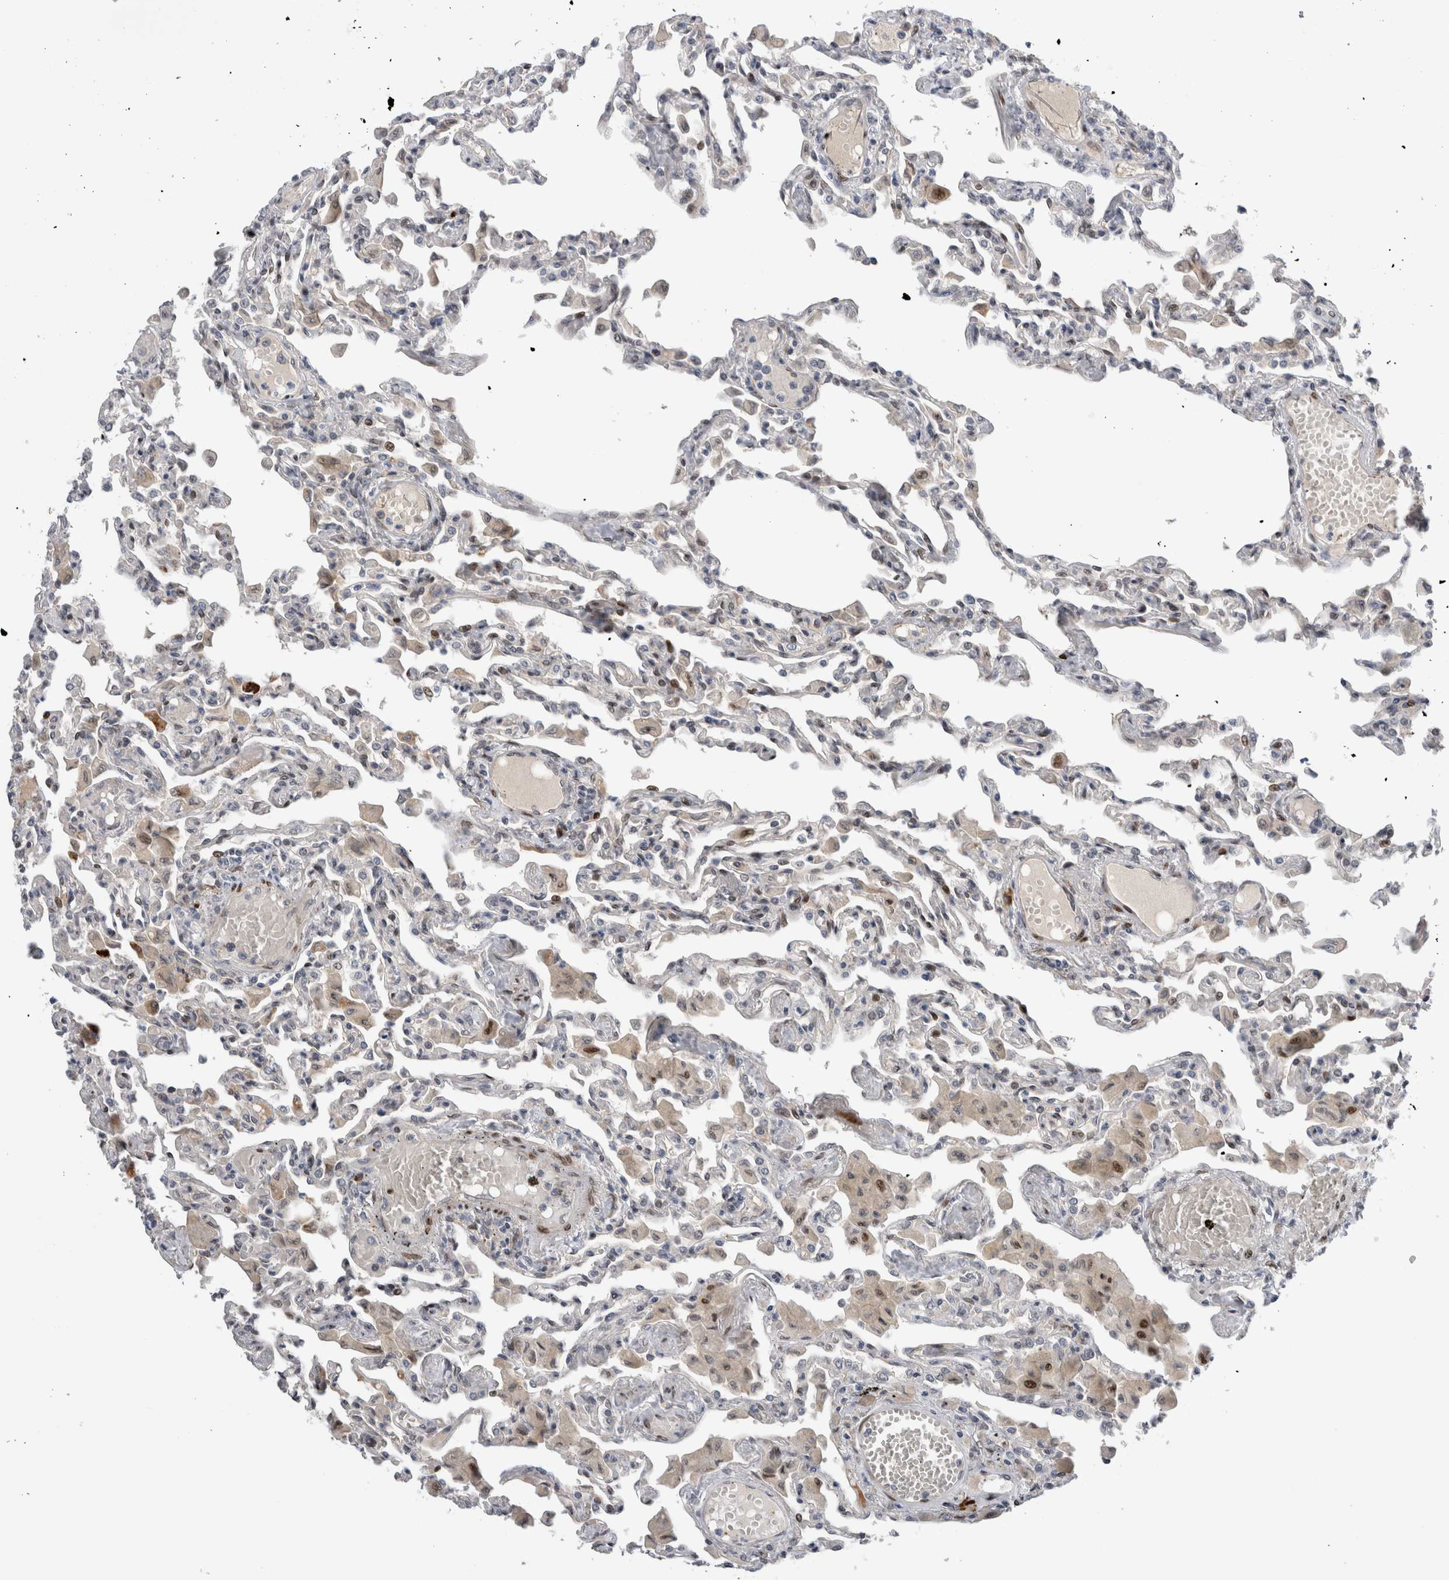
{"staining": {"intensity": "moderate", "quantity": "<25%", "location": "nuclear"}, "tissue": "lung", "cell_type": "Alveolar cells", "image_type": "normal", "snomed": [{"axis": "morphology", "description": "Normal tissue, NOS"}, {"axis": "topography", "description": "Bronchus"}, {"axis": "topography", "description": "Lung"}], "caption": "DAB (3,3'-diaminobenzidine) immunohistochemical staining of normal human lung exhibits moderate nuclear protein expression in about <25% of alveolar cells.", "gene": "DMTN", "patient": {"sex": "female", "age": 49}}